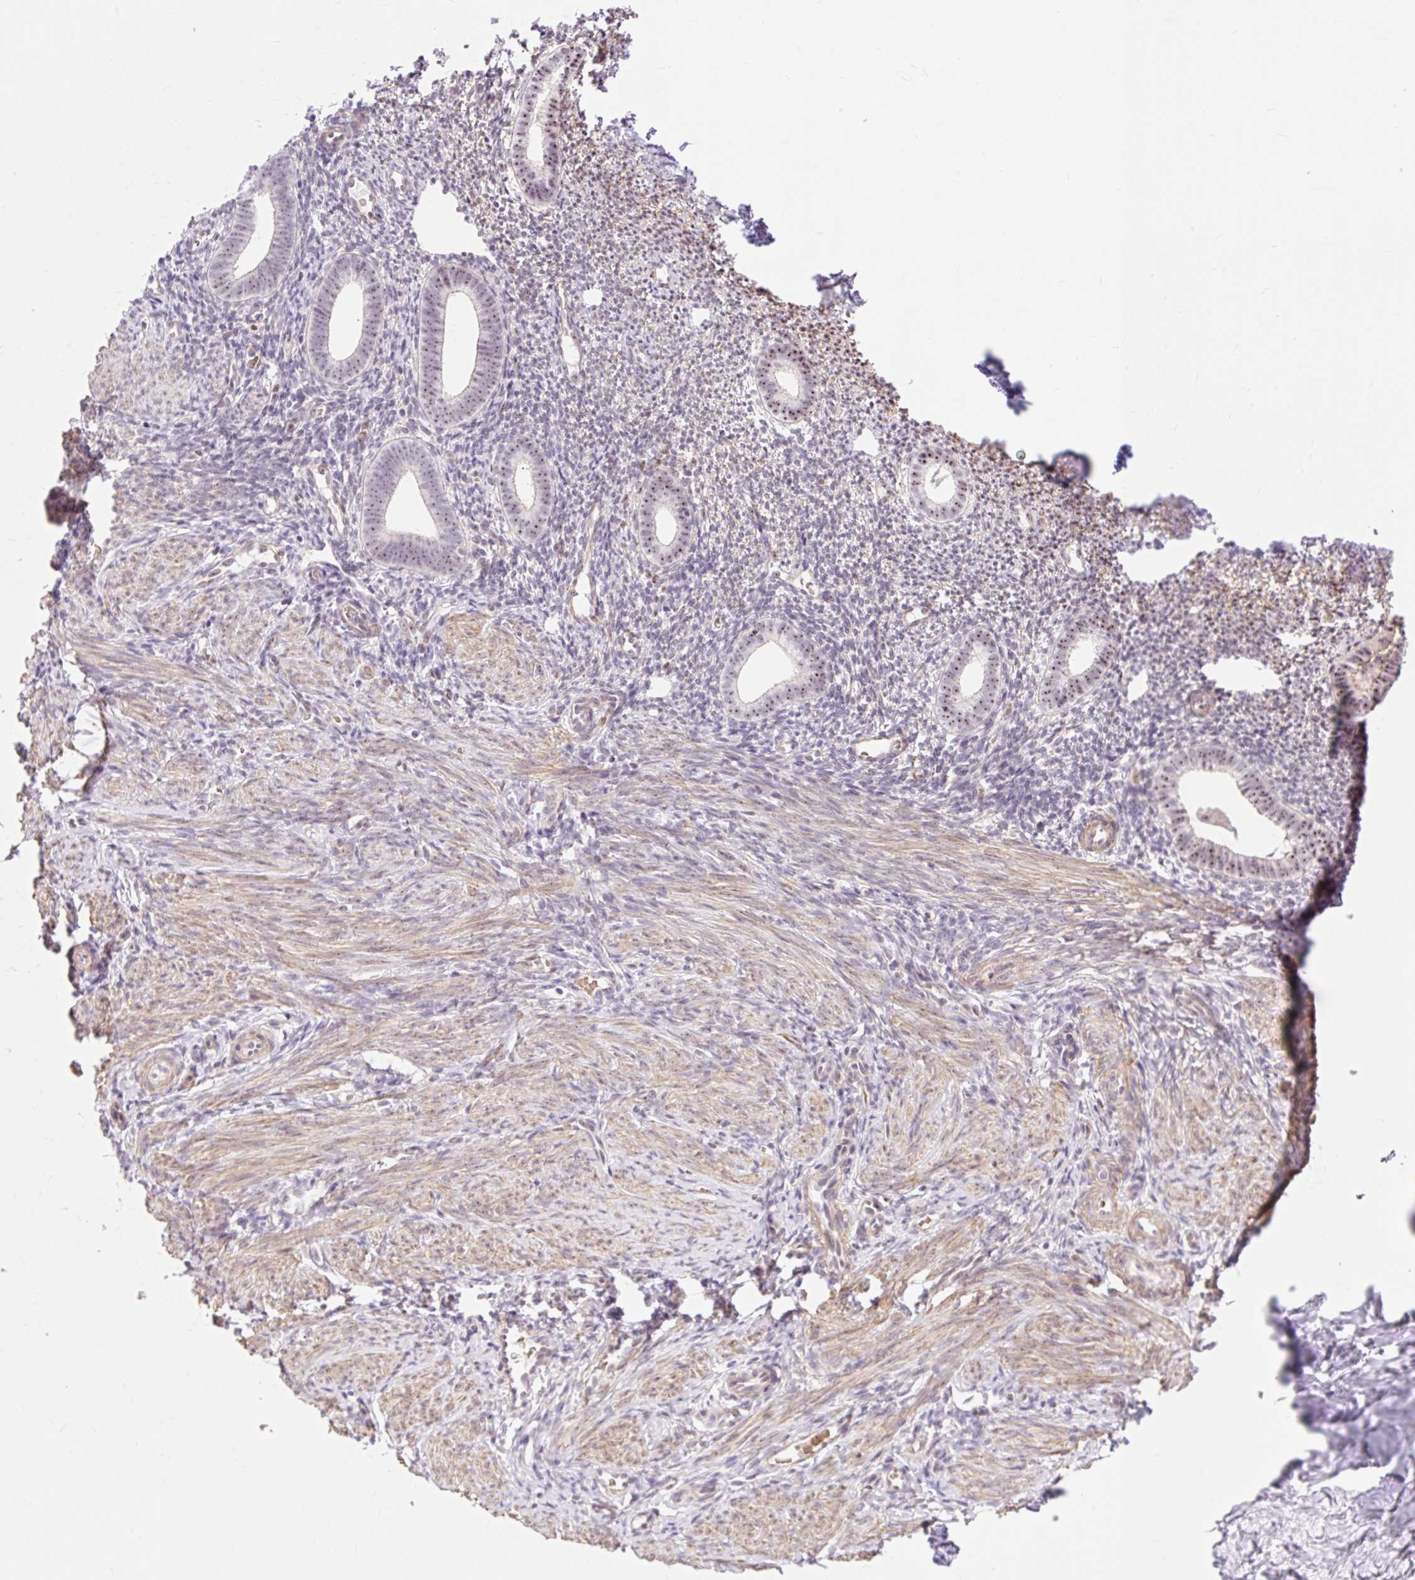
{"staining": {"intensity": "weak", "quantity": "<25%", "location": "nuclear"}, "tissue": "endometrium", "cell_type": "Cells in endometrial stroma", "image_type": "normal", "snomed": [{"axis": "morphology", "description": "Normal tissue, NOS"}, {"axis": "topography", "description": "Endometrium"}], "caption": "There is no significant positivity in cells in endometrial stroma of endometrium.", "gene": "OBP2A", "patient": {"sex": "female", "age": 39}}